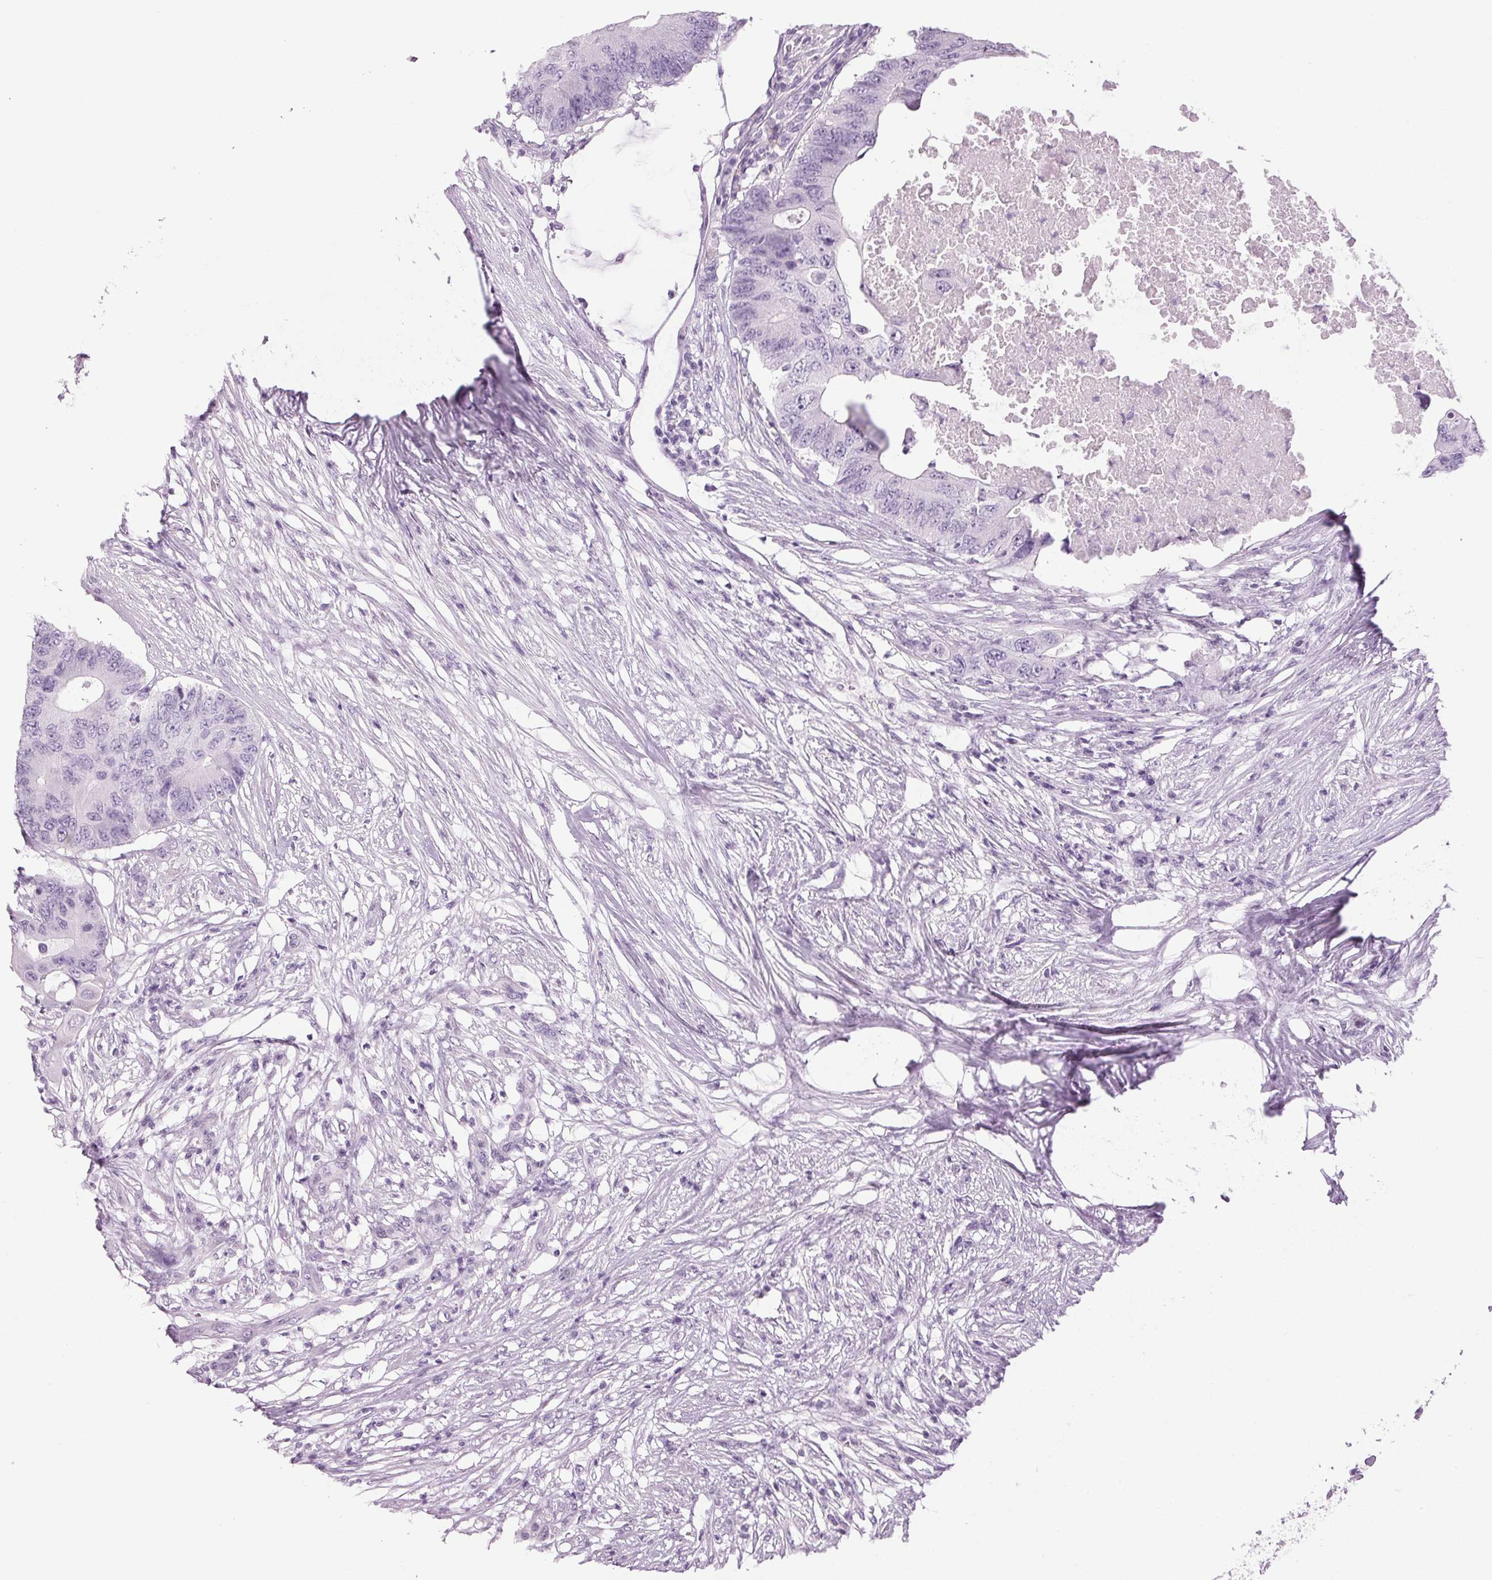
{"staining": {"intensity": "negative", "quantity": "none", "location": "none"}, "tissue": "colorectal cancer", "cell_type": "Tumor cells", "image_type": "cancer", "snomed": [{"axis": "morphology", "description": "Adenocarcinoma, NOS"}, {"axis": "topography", "description": "Colon"}], "caption": "There is no significant expression in tumor cells of colorectal cancer (adenocarcinoma). Nuclei are stained in blue.", "gene": "PPP1R1A", "patient": {"sex": "male", "age": 71}}